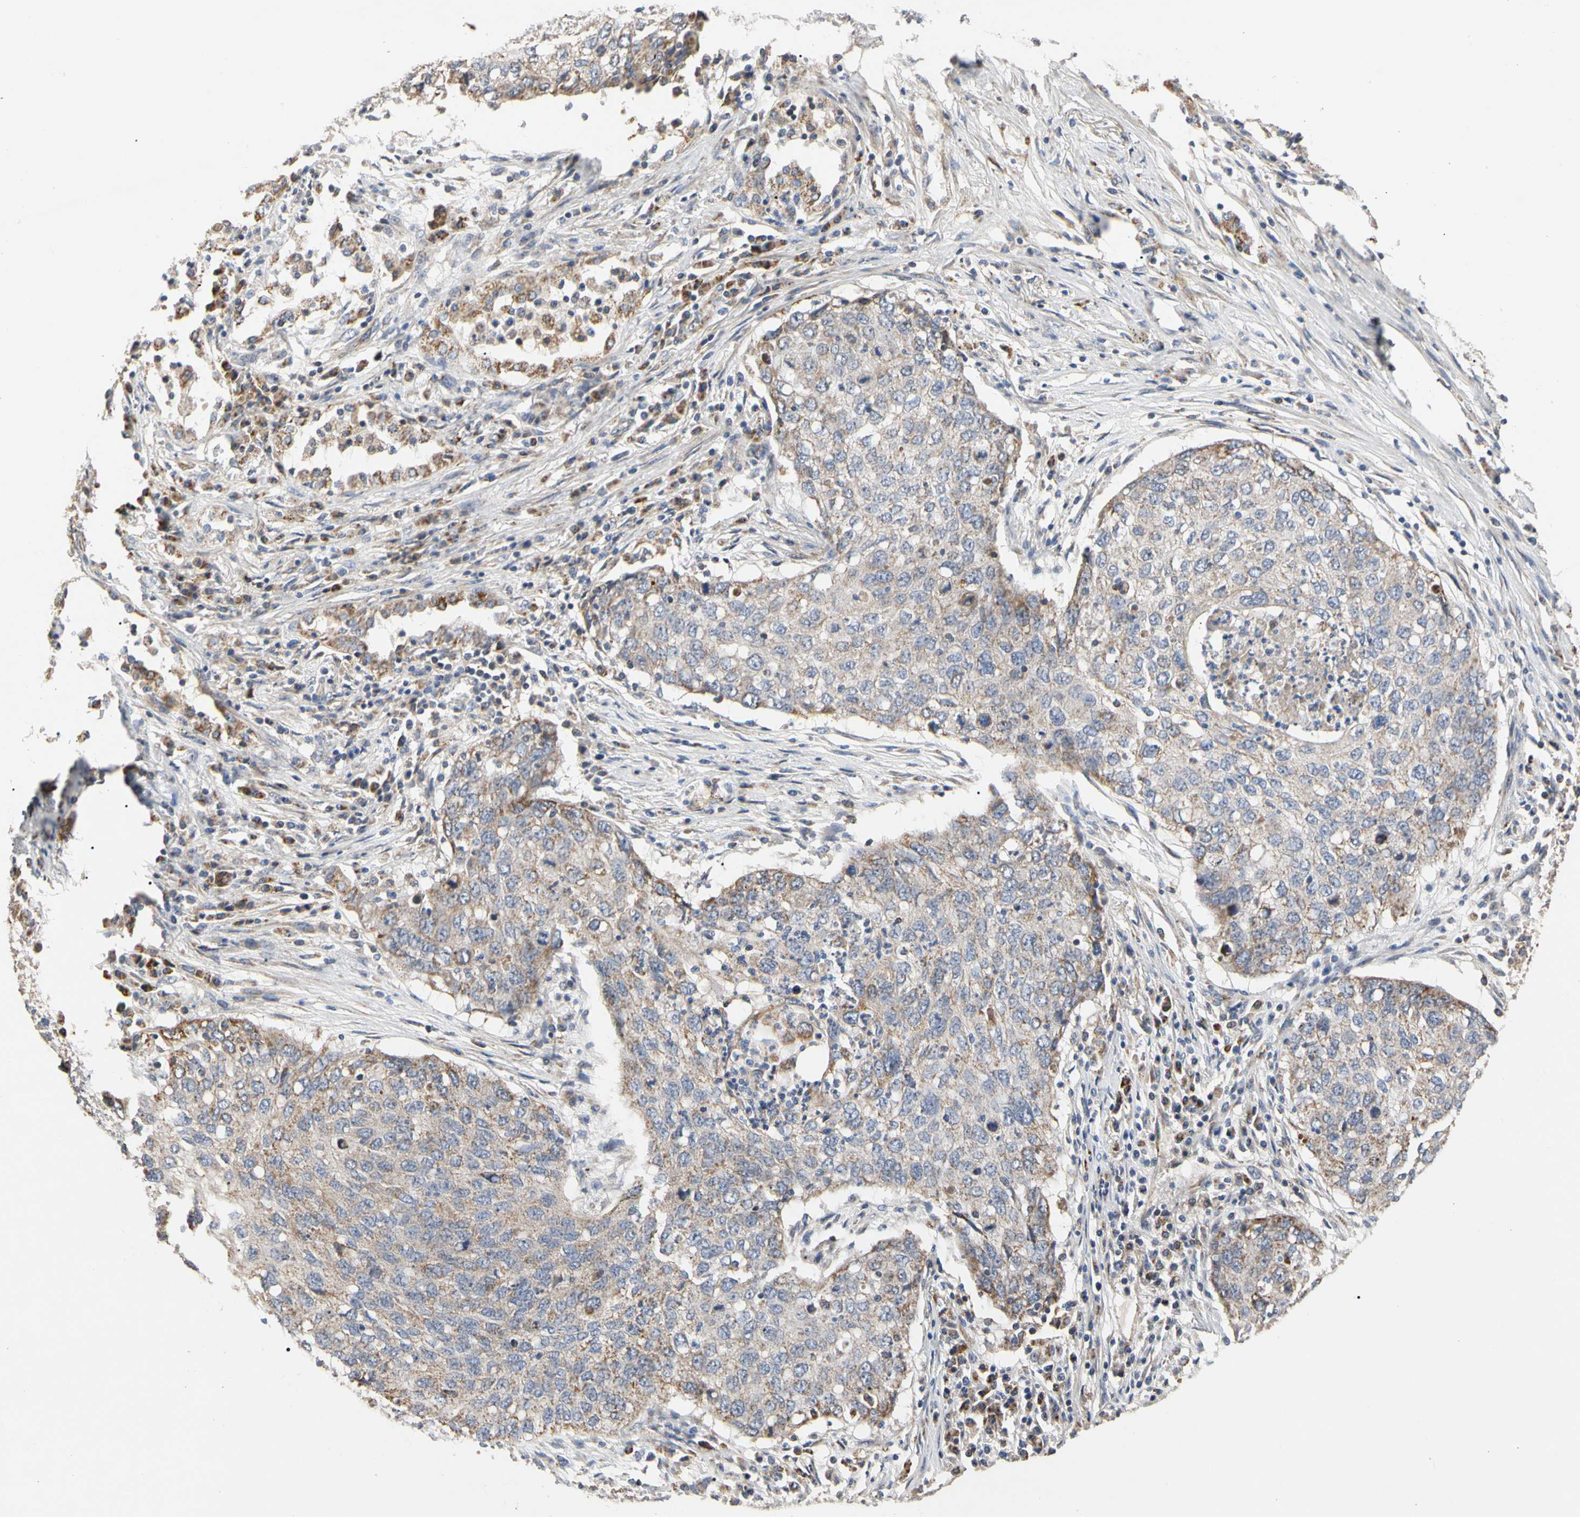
{"staining": {"intensity": "moderate", "quantity": ">75%", "location": "cytoplasmic/membranous"}, "tissue": "lung cancer", "cell_type": "Tumor cells", "image_type": "cancer", "snomed": [{"axis": "morphology", "description": "Squamous cell carcinoma, NOS"}, {"axis": "topography", "description": "Lung"}], "caption": "Lung squamous cell carcinoma tissue demonstrates moderate cytoplasmic/membranous positivity in about >75% of tumor cells", "gene": "GPD2", "patient": {"sex": "female", "age": 63}}